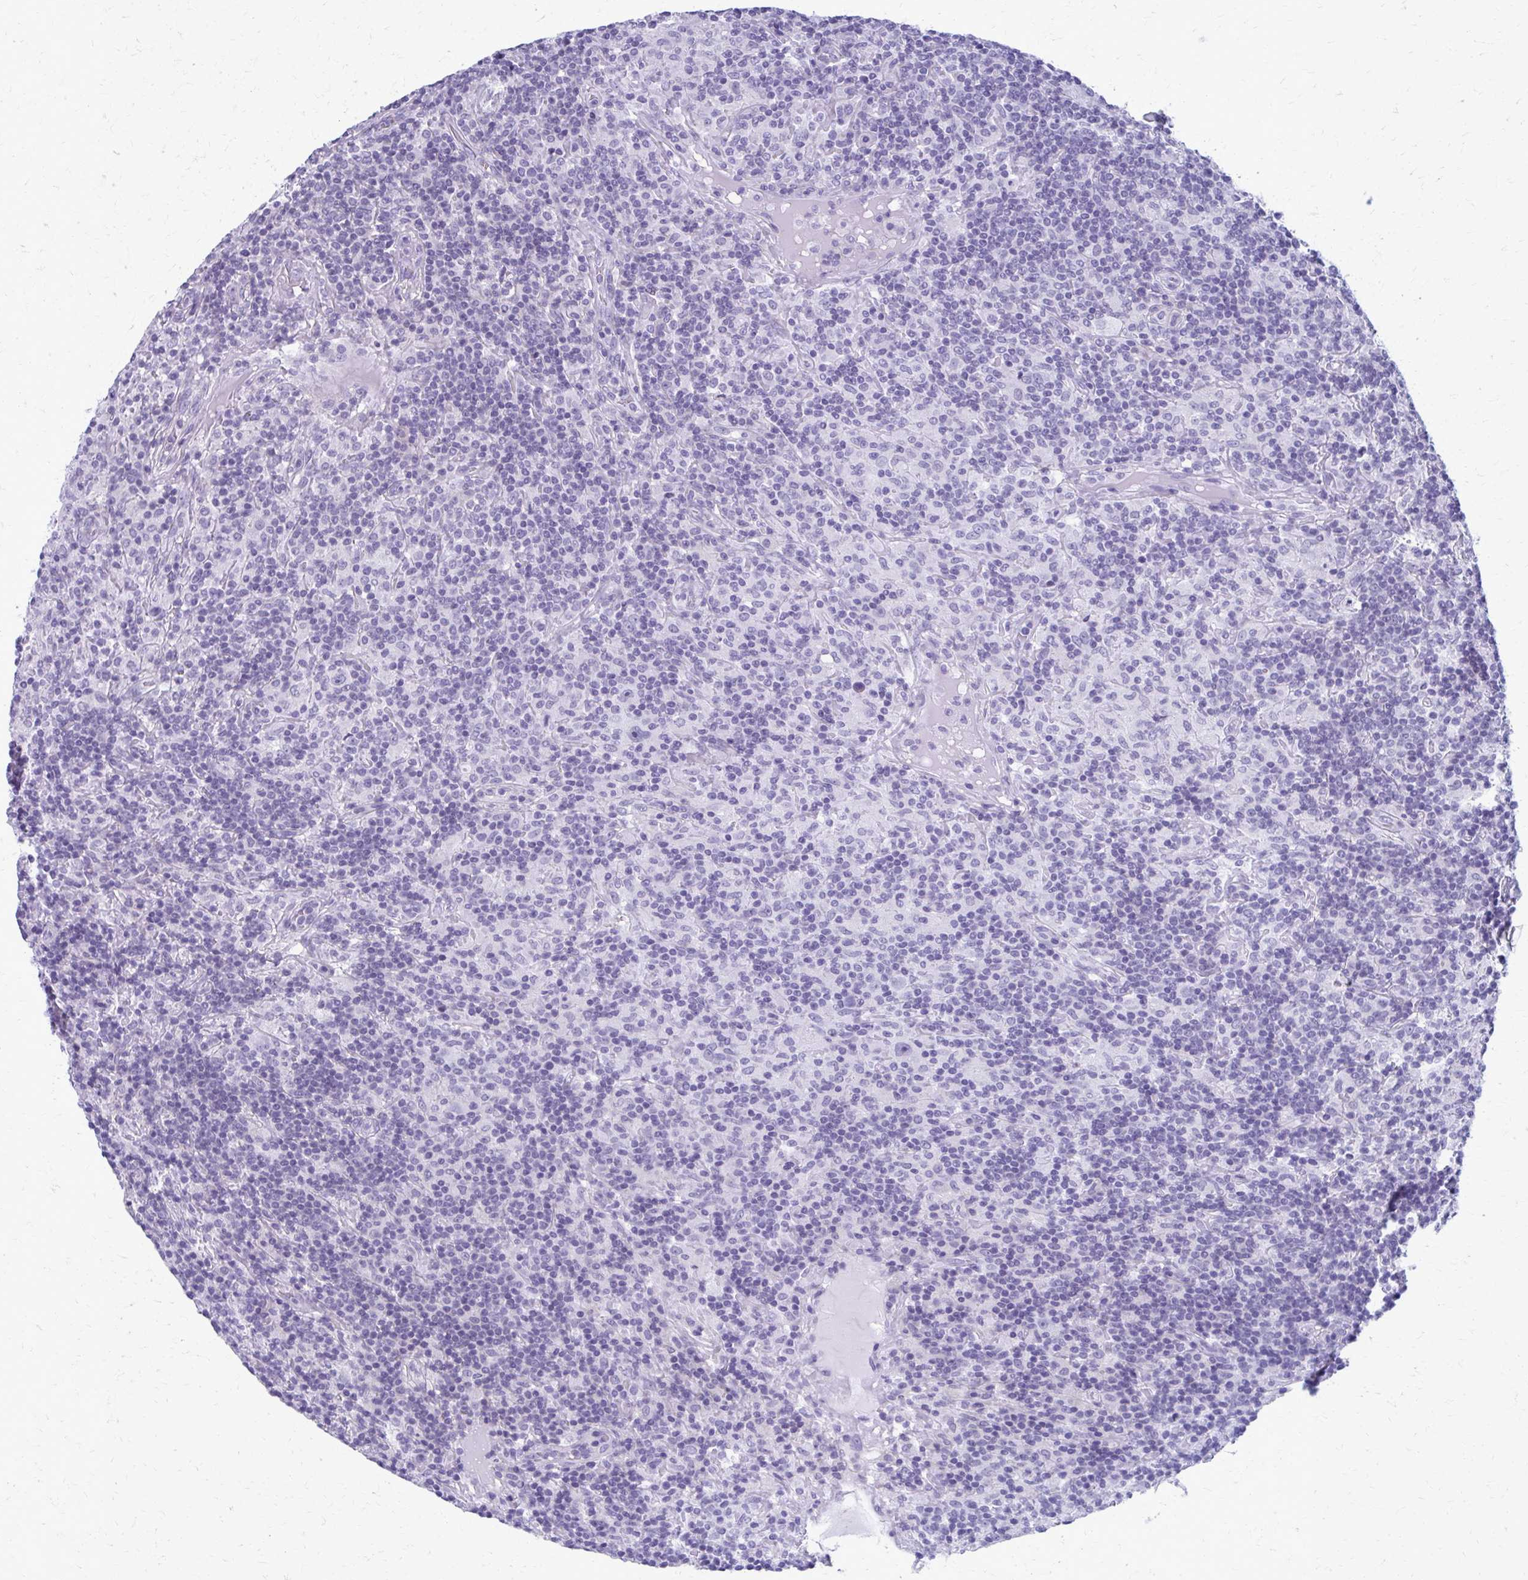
{"staining": {"intensity": "negative", "quantity": "none", "location": "none"}, "tissue": "lymphoma", "cell_type": "Tumor cells", "image_type": "cancer", "snomed": [{"axis": "morphology", "description": "Hodgkin's disease, NOS"}, {"axis": "topography", "description": "Lymph node"}], "caption": "Hodgkin's disease was stained to show a protein in brown. There is no significant positivity in tumor cells.", "gene": "MPLKIP", "patient": {"sex": "male", "age": 70}}